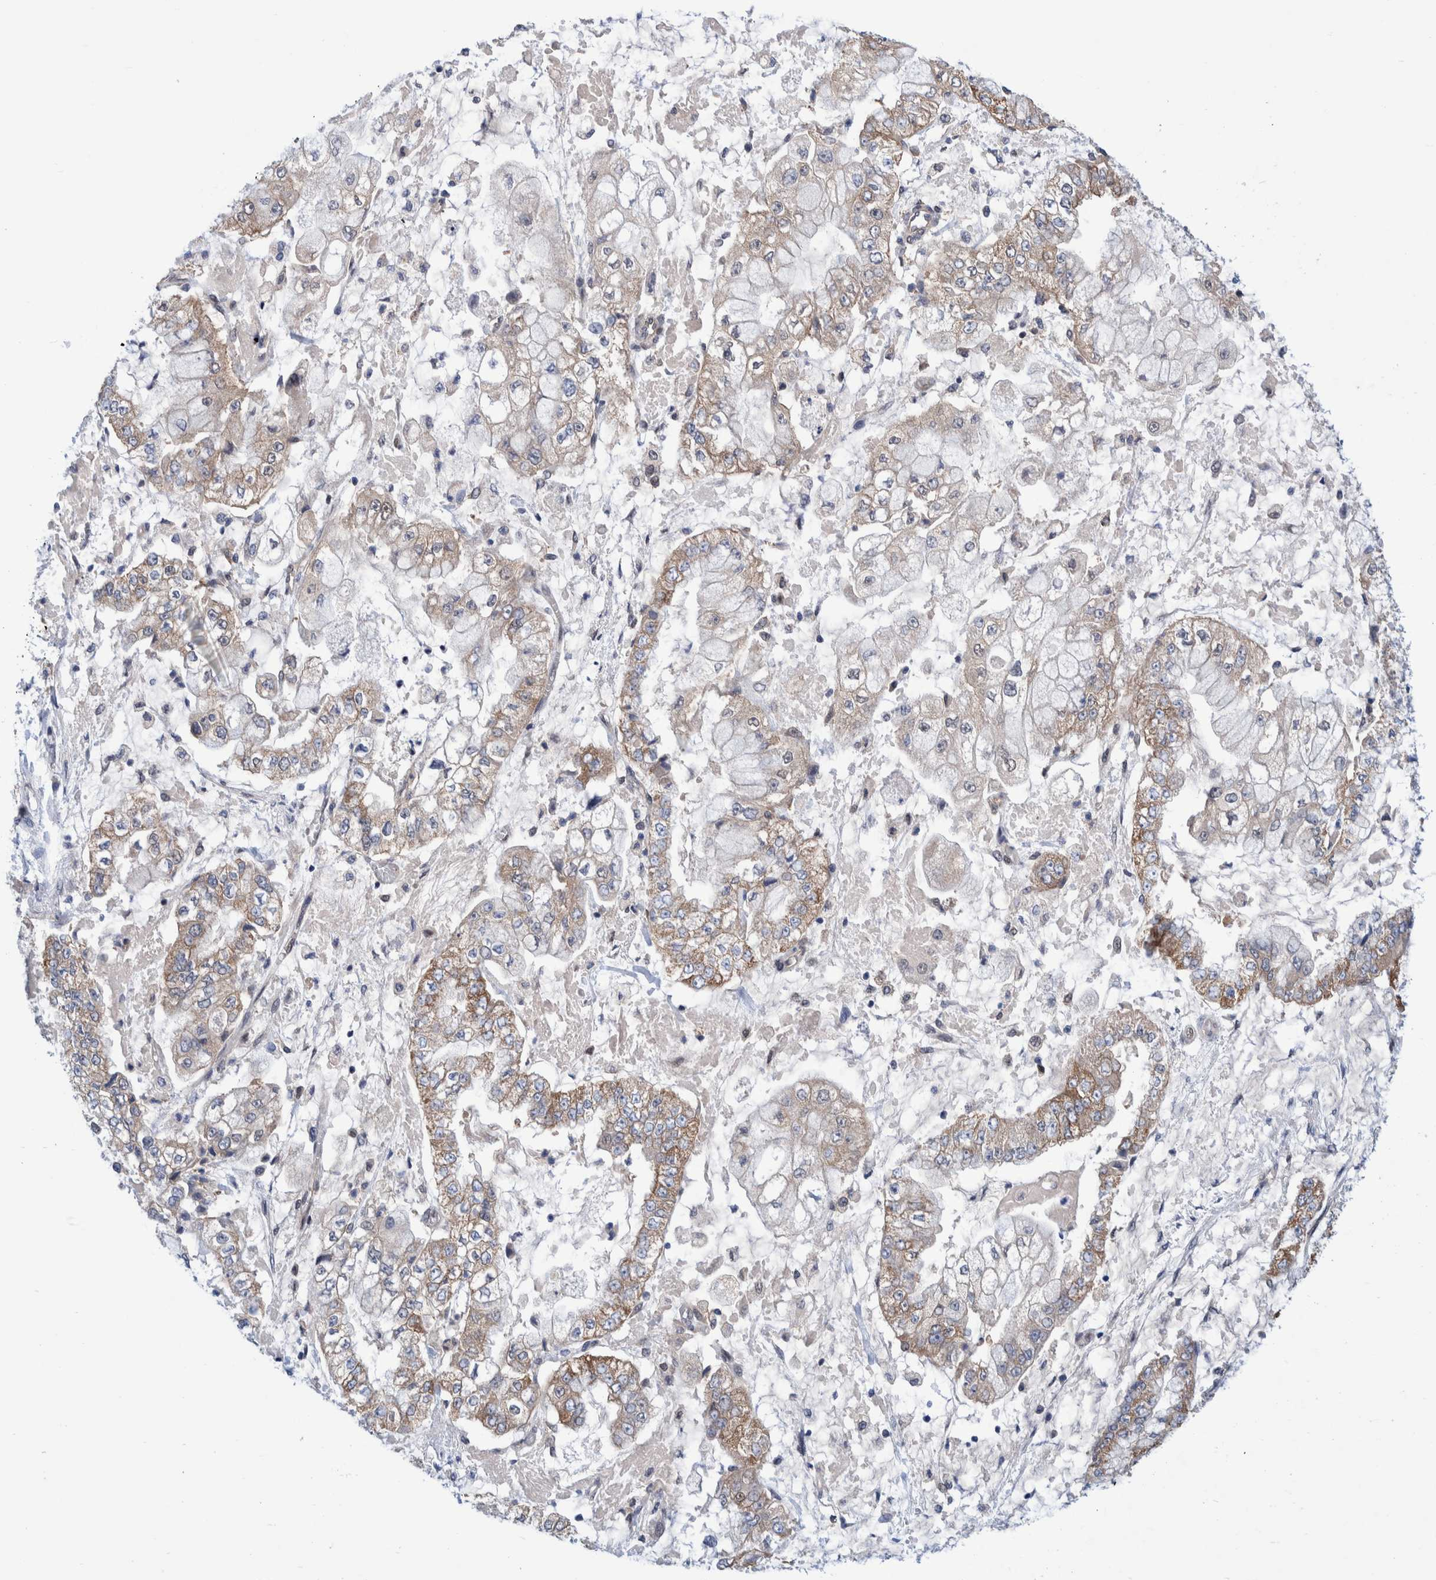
{"staining": {"intensity": "weak", "quantity": "25%-75%", "location": "cytoplasmic/membranous"}, "tissue": "stomach cancer", "cell_type": "Tumor cells", "image_type": "cancer", "snomed": [{"axis": "morphology", "description": "Adenocarcinoma, NOS"}, {"axis": "topography", "description": "Stomach"}], "caption": "Protein staining of stomach cancer (adenocarcinoma) tissue displays weak cytoplasmic/membranous positivity in approximately 25%-75% of tumor cells.", "gene": "PFAS", "patient": {"sex": "male", "age": 76}}